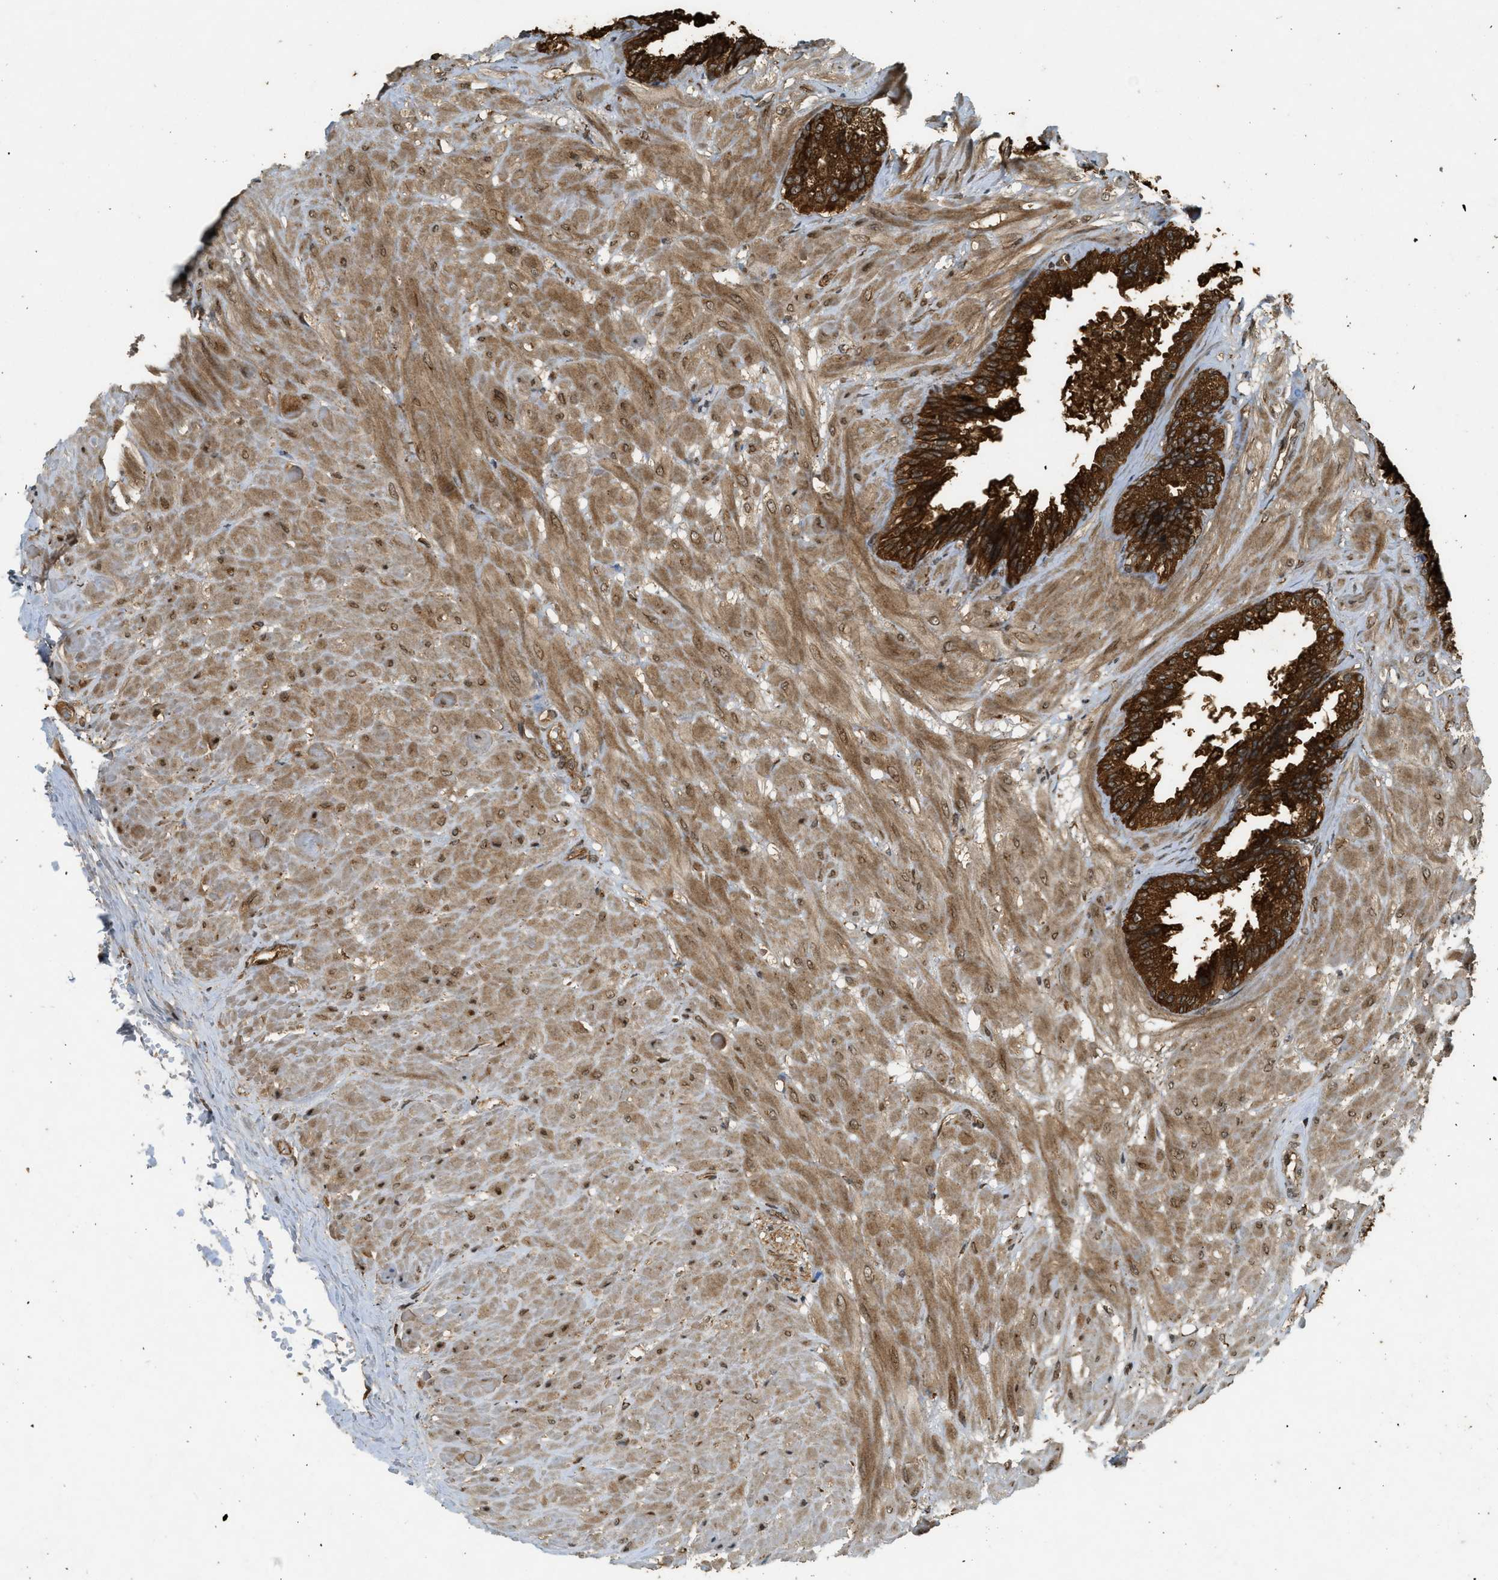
{"staining": {"intensity": "strong", "quantity": ">75%", "location": "cytoplasmic/membranous"}, "tissue": "seminal vesicle", "cell_type": "Glandular cells", "image_type": "normal", "snomed": [{"axis": "morphology", "description": "Normal tissue, NOS"}, {"axis": "topography", "description": "Seminal veicle"}], "caption": "Immunohistochemical staining of normal seminal vesicle displays strong cytoplasmic/membranous protein expression in approximately >75% of glandular cells. Ihc stains the protein in brown and the nuclei are stained blue.", "gene": "EIF2AK3", "patient": {"sex": "male", "age": 46}}